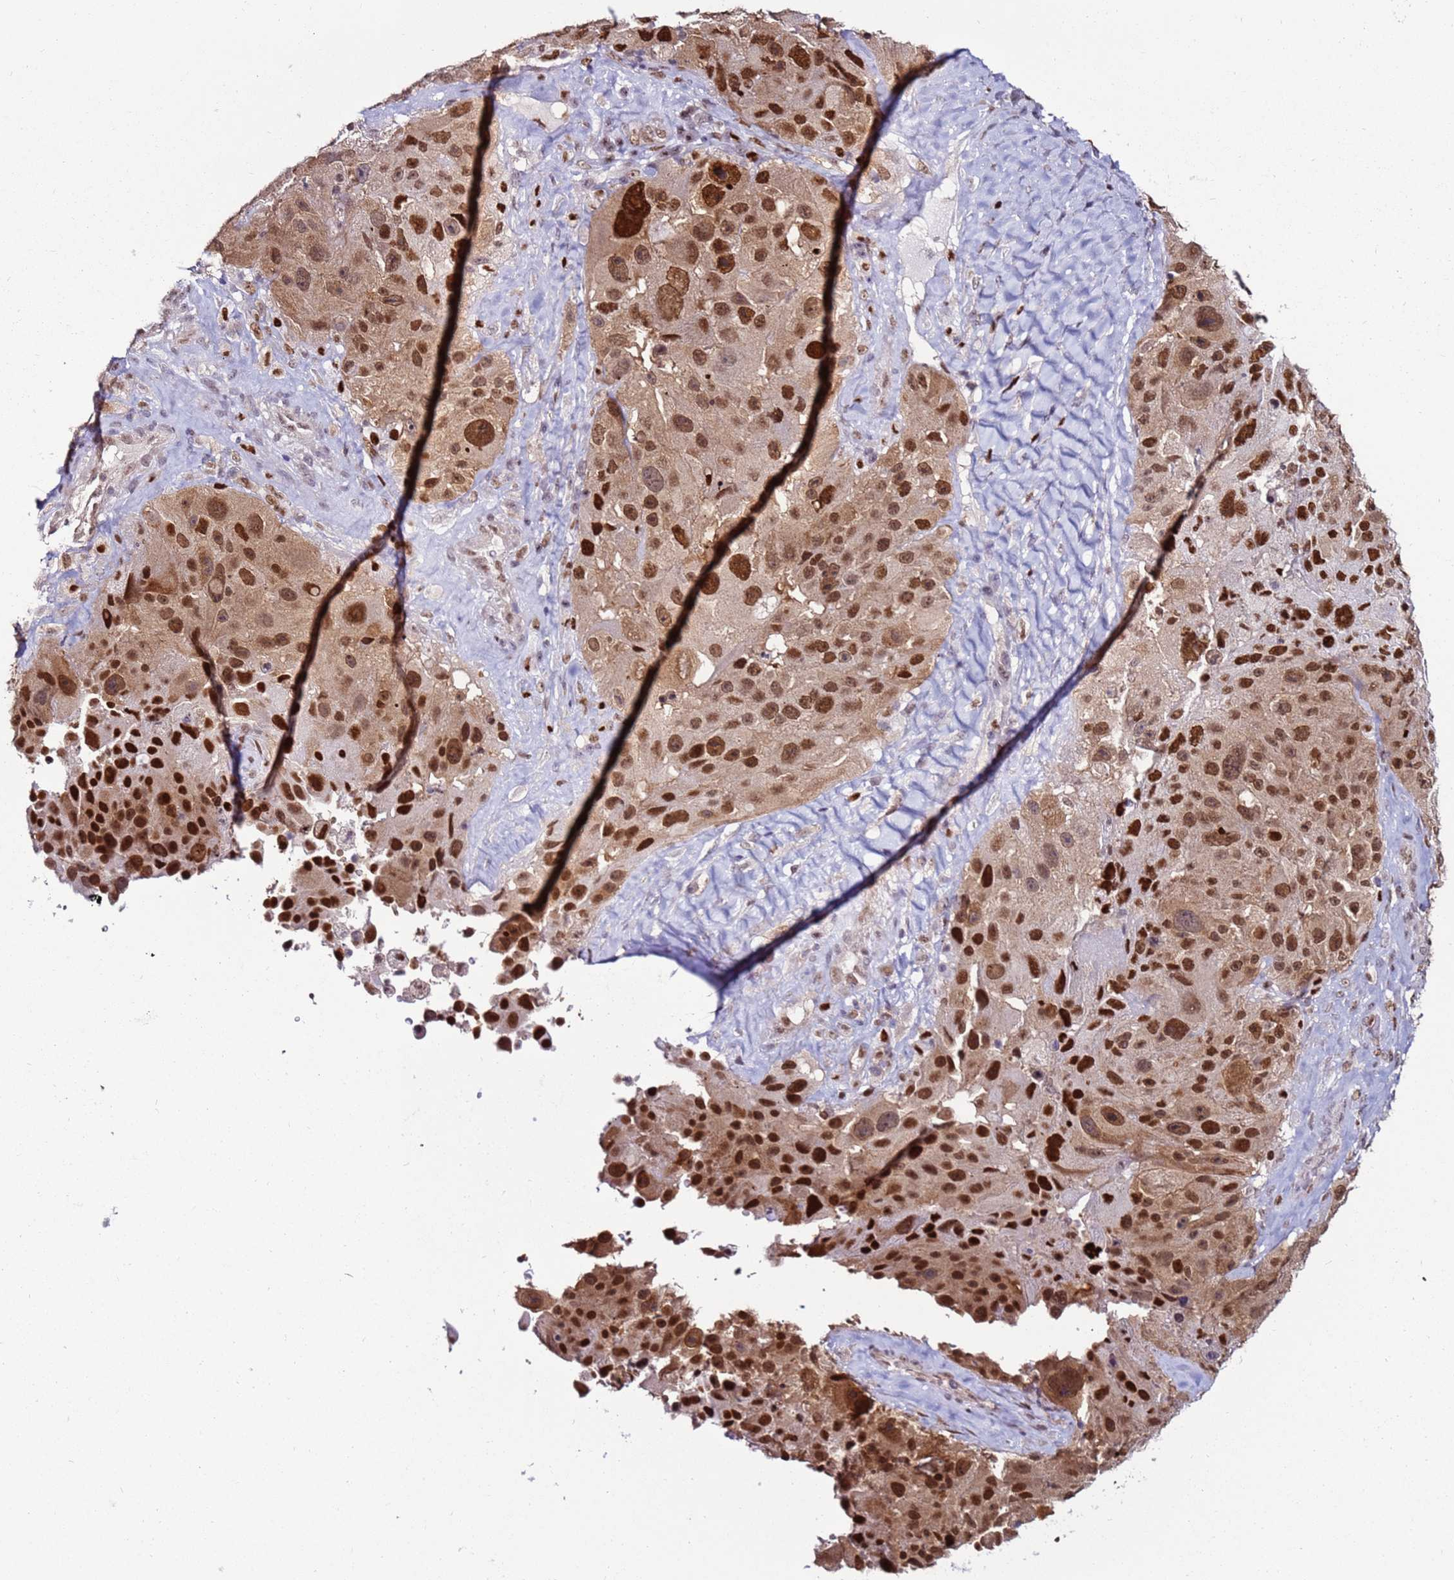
{"staining": {"intensity": "strong", "quantity": ">75%", "location": "cytoplasmic/membranous,nuclear"}, "tissue": "melanoma", "cell_type": "Tumor cells", "image_type": "cancer", "snomed": [{"axis": "morphology", "description": "Malignant melanoma, Metastatic site"}, {"axis": "topography", "description": "Lymph node"}], "caption": "Malignant melanoma (metastatic site) was stained to show a protein in brown. There is high levels of strong cytoplasmic/membranous and nuclear positivity in approximately >75% of tumor cells.", "gene": "KPNA4", "patient": {"sex": "male", "age": 62}}